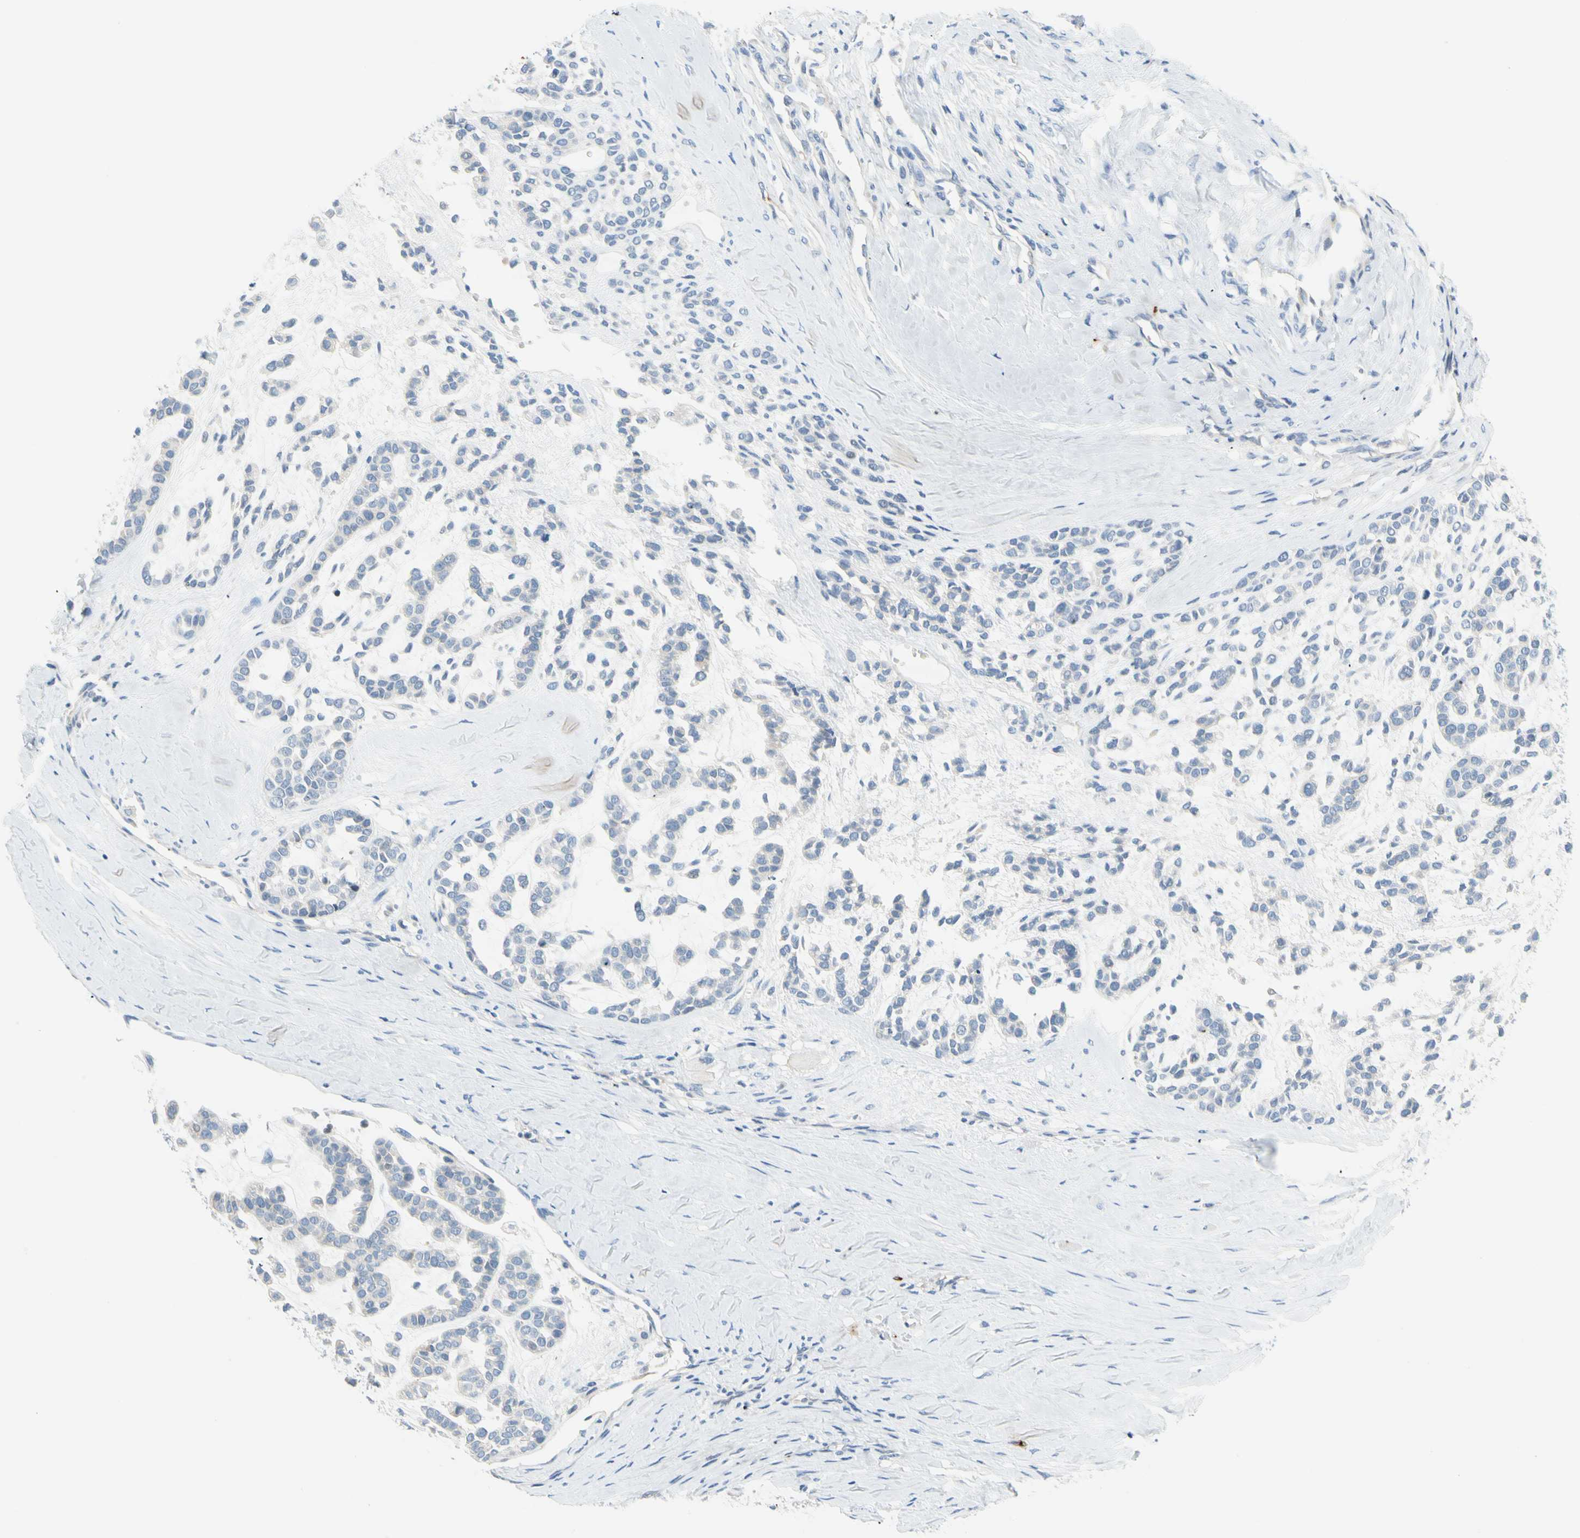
{"staining": {"intensity": "negative", "quantity": "none", "location": "none"}, "tissue": "head and neck cancer", "cell_type": "Tumor cells", "image_type": "cancer", "snomed": [{"axis": "morphology", "description": "Adenocarcinoma, NOS"}, {"axis": "morphology", "description": "Adenoma, NOS"}, {"axis": "topography", "description": "Head-Neck"}], "caption": "Photomicrograph shows no protein expression in tumor cells of head and neck adenoma tissue. (DAB IHC visualized using brightfield microscopy, high magnification).", "gene": "PPBP", "patient": {"sex": "female", "age": 55}}